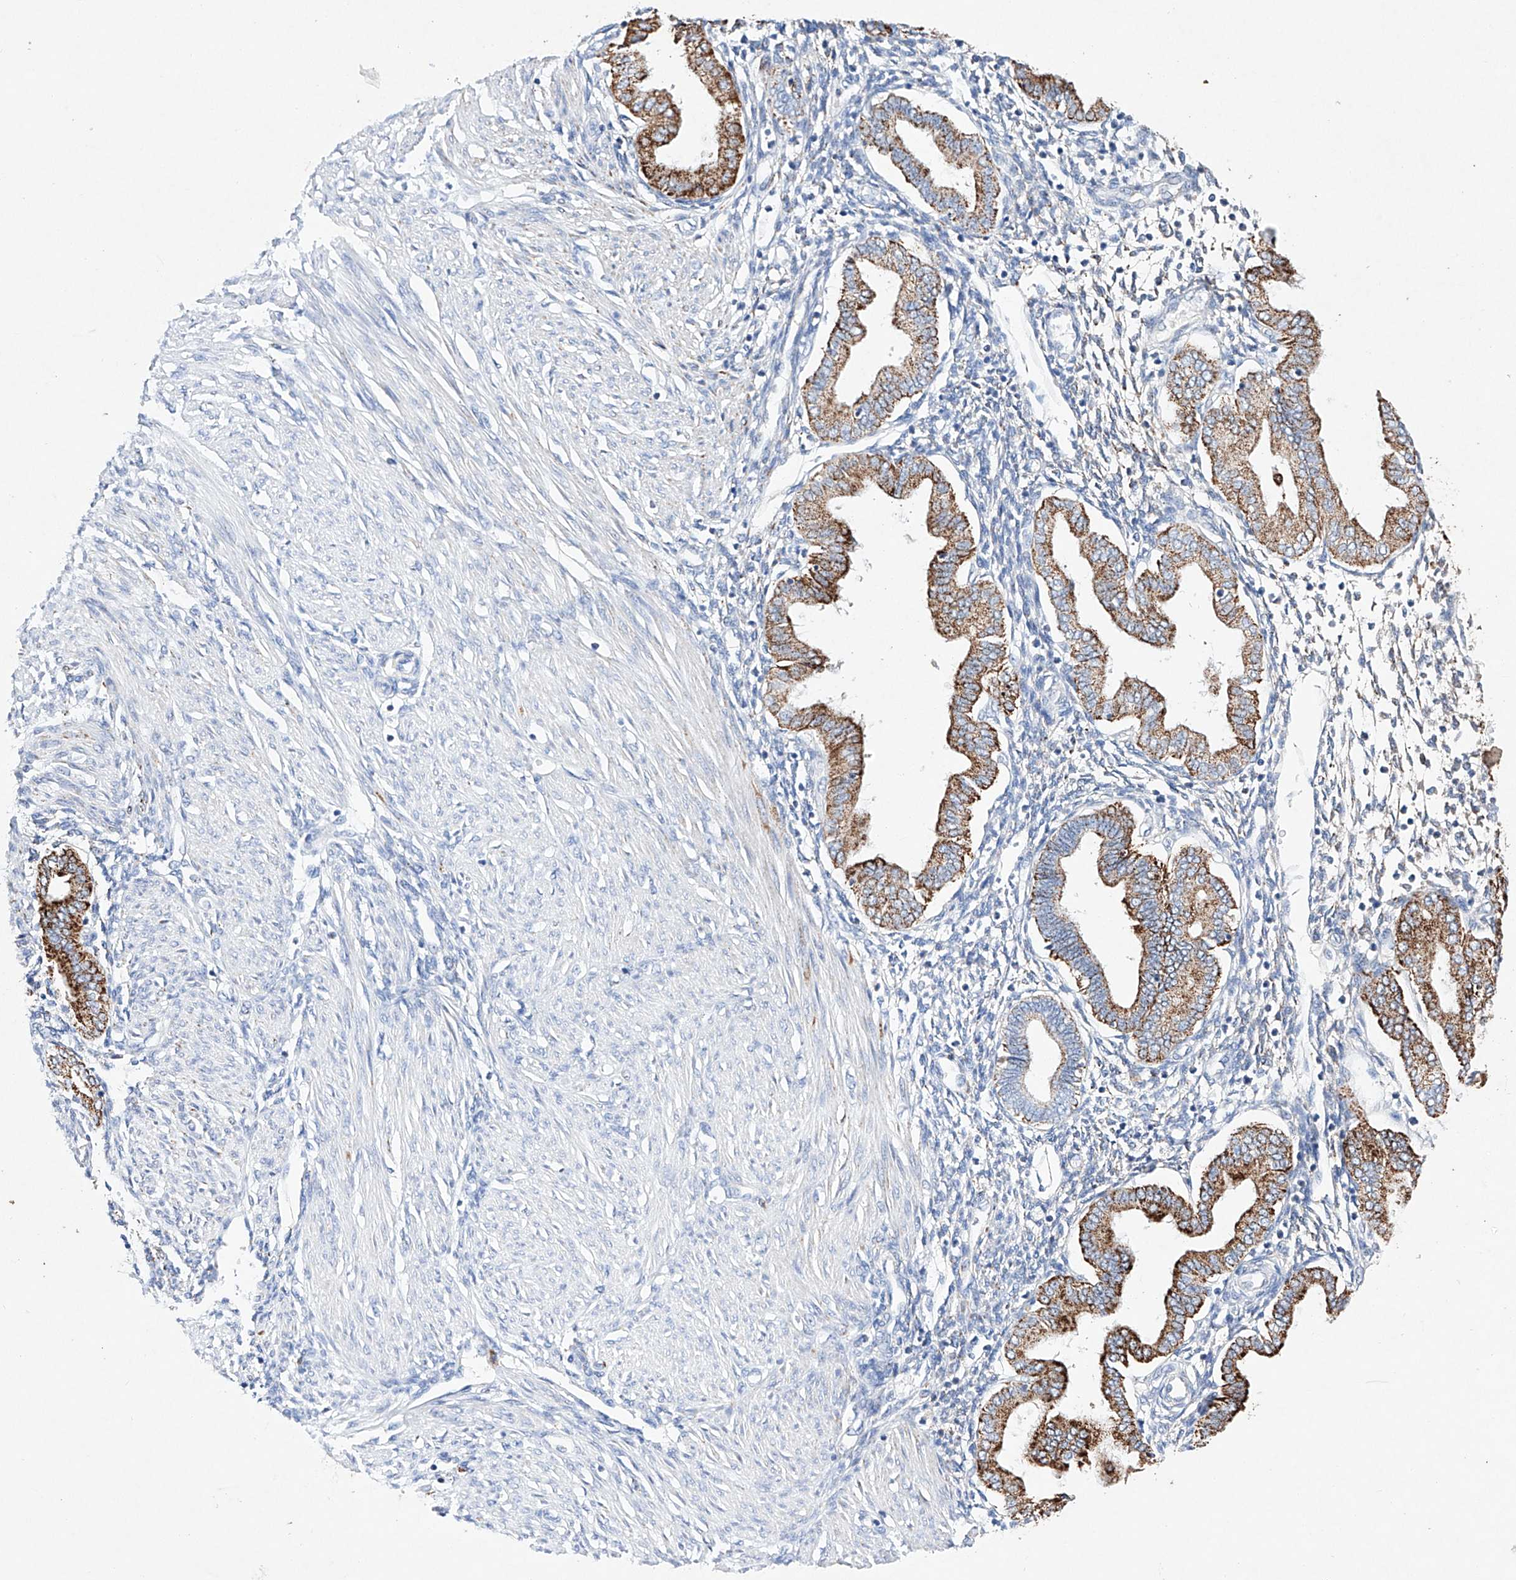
{"staining": {"intensity": "negative", "quantity": "none", "location": "none"}, "tissue": "endometrium", "cell_type": "Cells in endometrial stroma", "image_type": "normal", "snomed": [{"axis": "morphology", "description": "Normal tissue, NOS"}, {"axis": "topography", "description": "Endometrium"}], "caption": "Immunohistochemistry (IHC) histopathology image of unremarkable human endometrium stained for a protein (brown), which reveals no staining in cells in endometrial stroma.", "gene": "NRROS", "patient": {"sex": "female", "age": 53}}